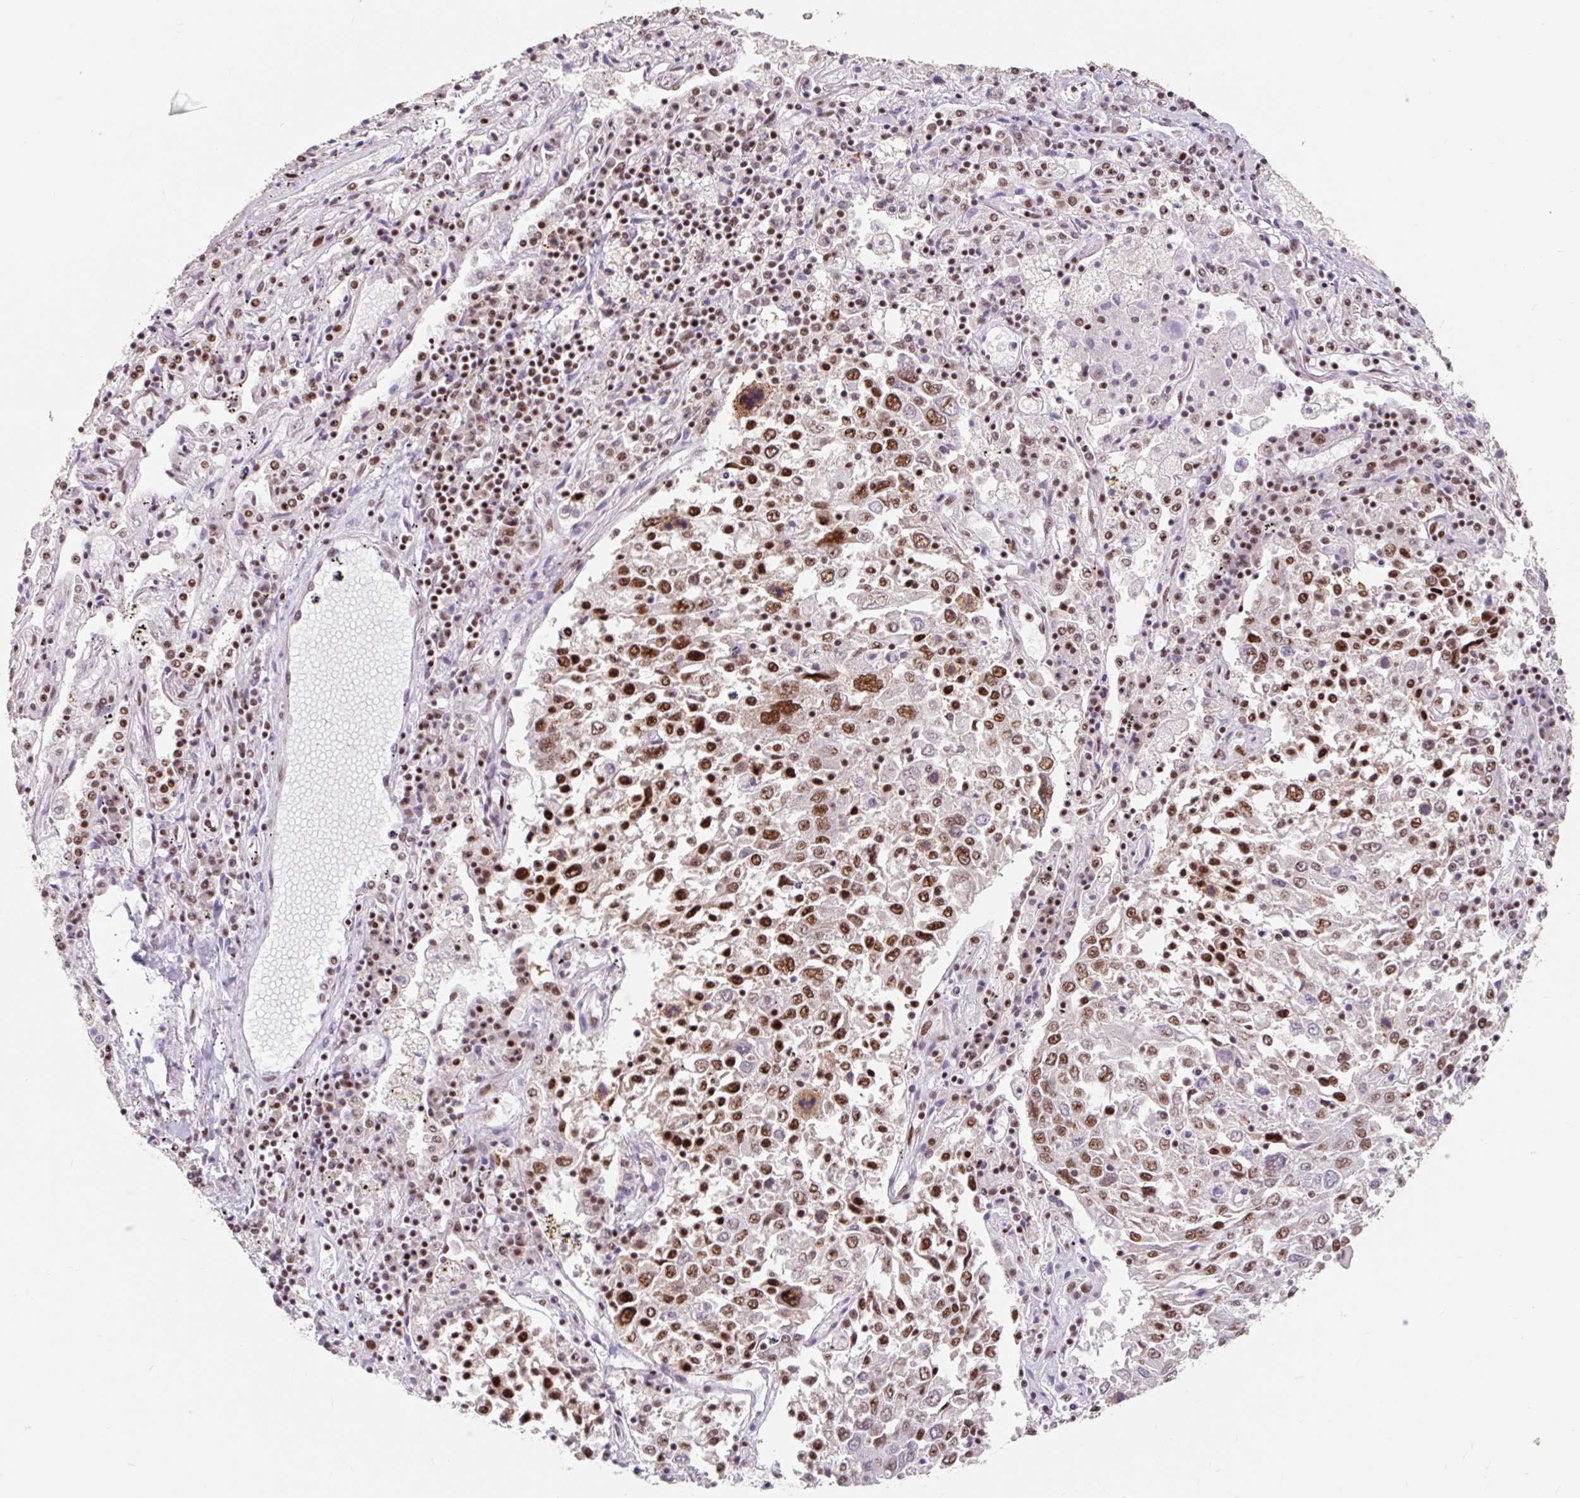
{"staining": {"intensity": "strong", "quantity": "25%-75%", "location": "nuclear"}, "tissue": "lung cancer", "cell_type": "Tumor cells", "image_type": "cancer", "snomed": [{"axis": "morphology", "description": "Squamous cell carcinoma, NOS"}, {"axis": "topography", "description": "Lung"}], "caption": "Protein expression analysis of human squamous cell carcinoma (lung) reveals strong nuclear staining in about 25%-75% of tumor cells. The staining was performed using DAB (3,3'-diaminobenzidine), with brown indicating positive protein expression. Nuclei are stained blue with hematoxylin.", "gene": "SRSF10", "patient": {"sex": "male", "age": 65}}